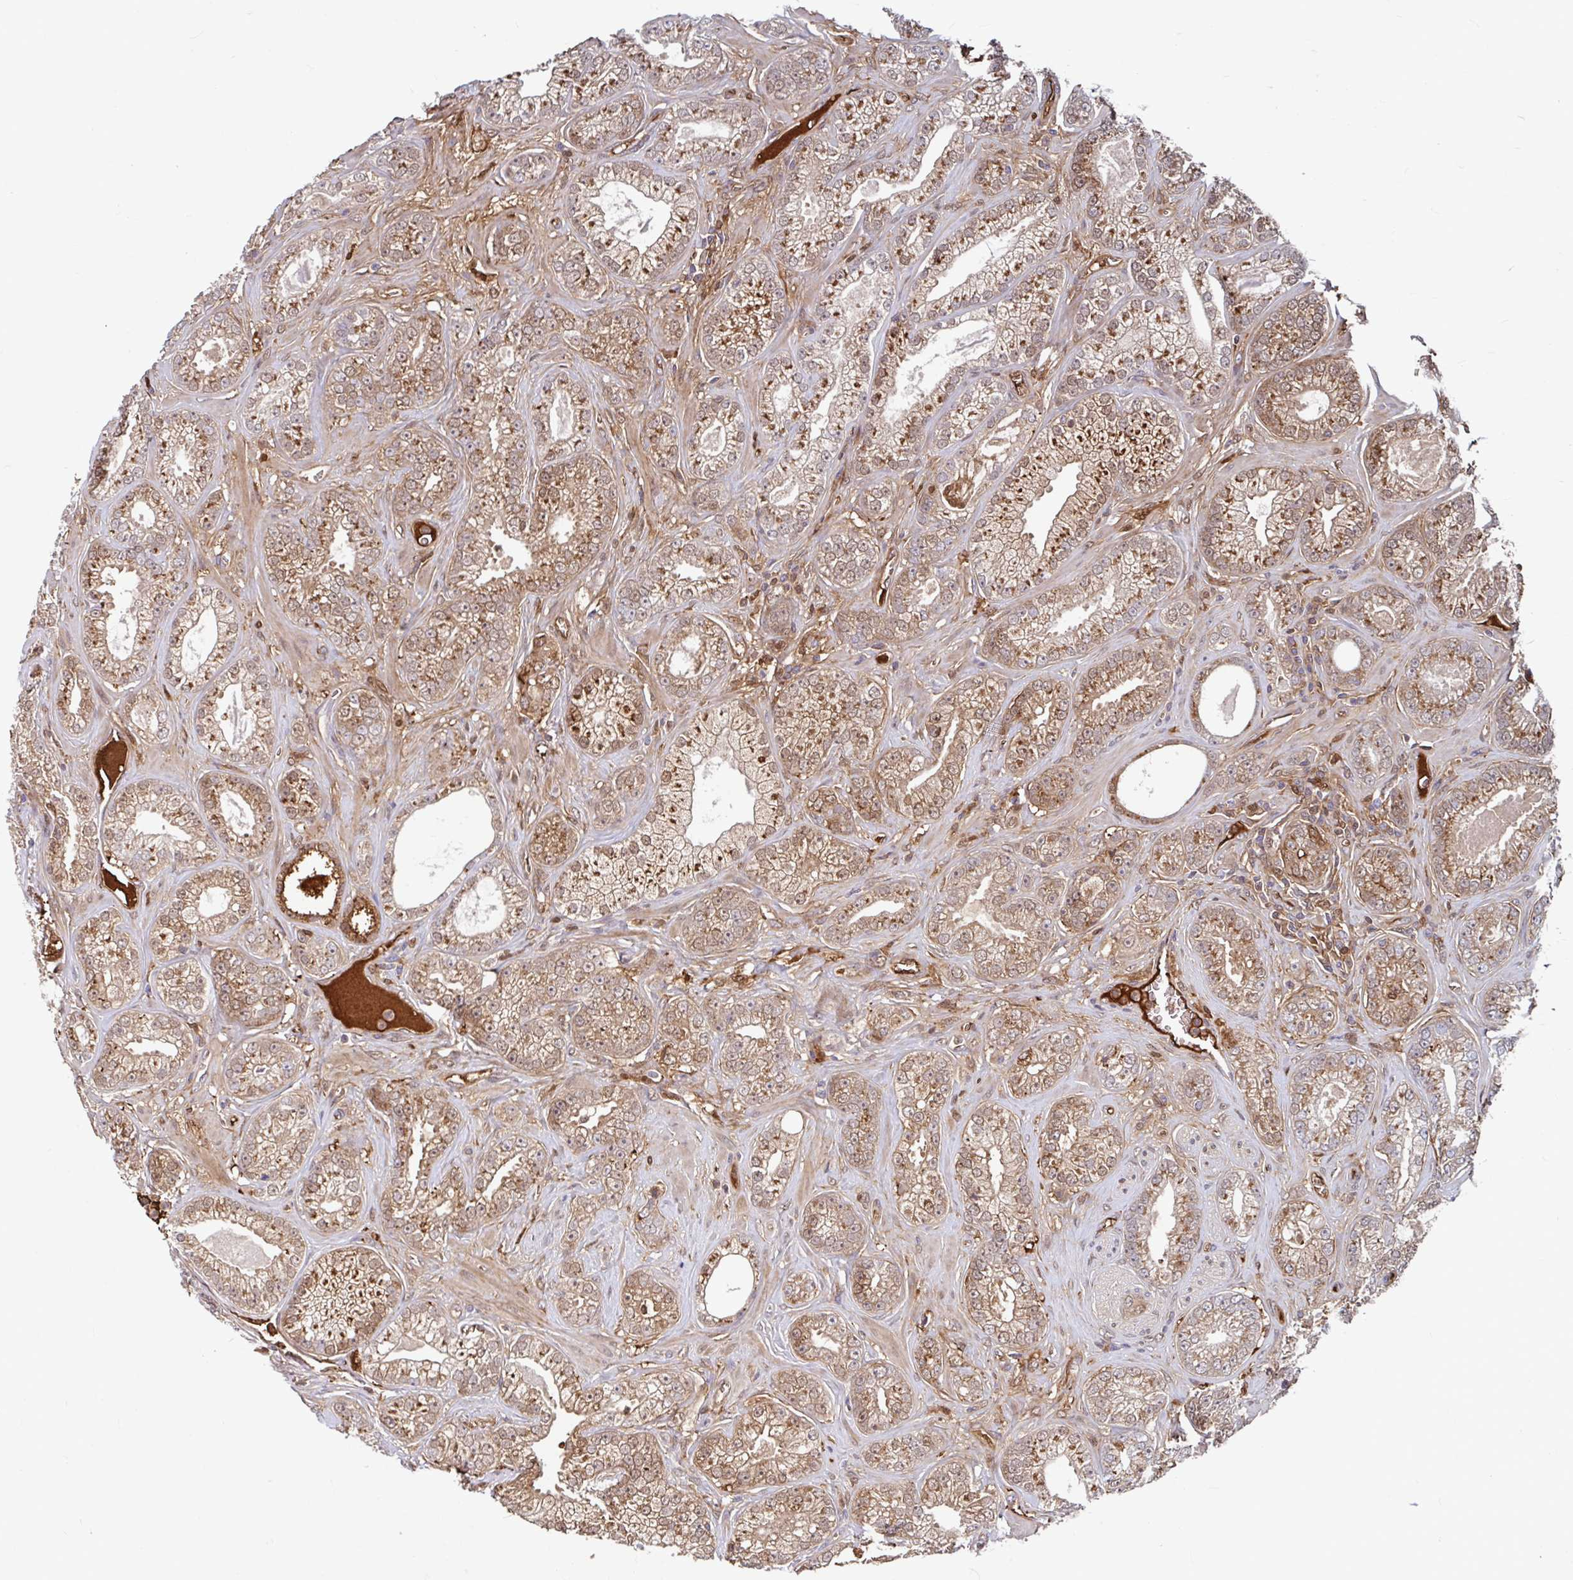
{"staining": {"intensity": "moderate", "quantity": ">75%", "location": "cytoplasmic/membranous,nuclear"}, "tissue": "prostate cancer", "cell_type": "Tumor cells", "image_type": "cancer", "snomed": [{"axis": "morphology", "description": "Adenocarcinoma, High grade"}, {"axis": "topography", "description": "Prostate"}], "caption": "Immunohistochemistry (DAB) staining of prostate high-grade adenocarcinoma displays moderate cytoplasmic/membranous and nuclear protein expression in about >75% of tumor cells.", "gene": "BLVRA", "patient": {"sex": "male", "age": 66}}